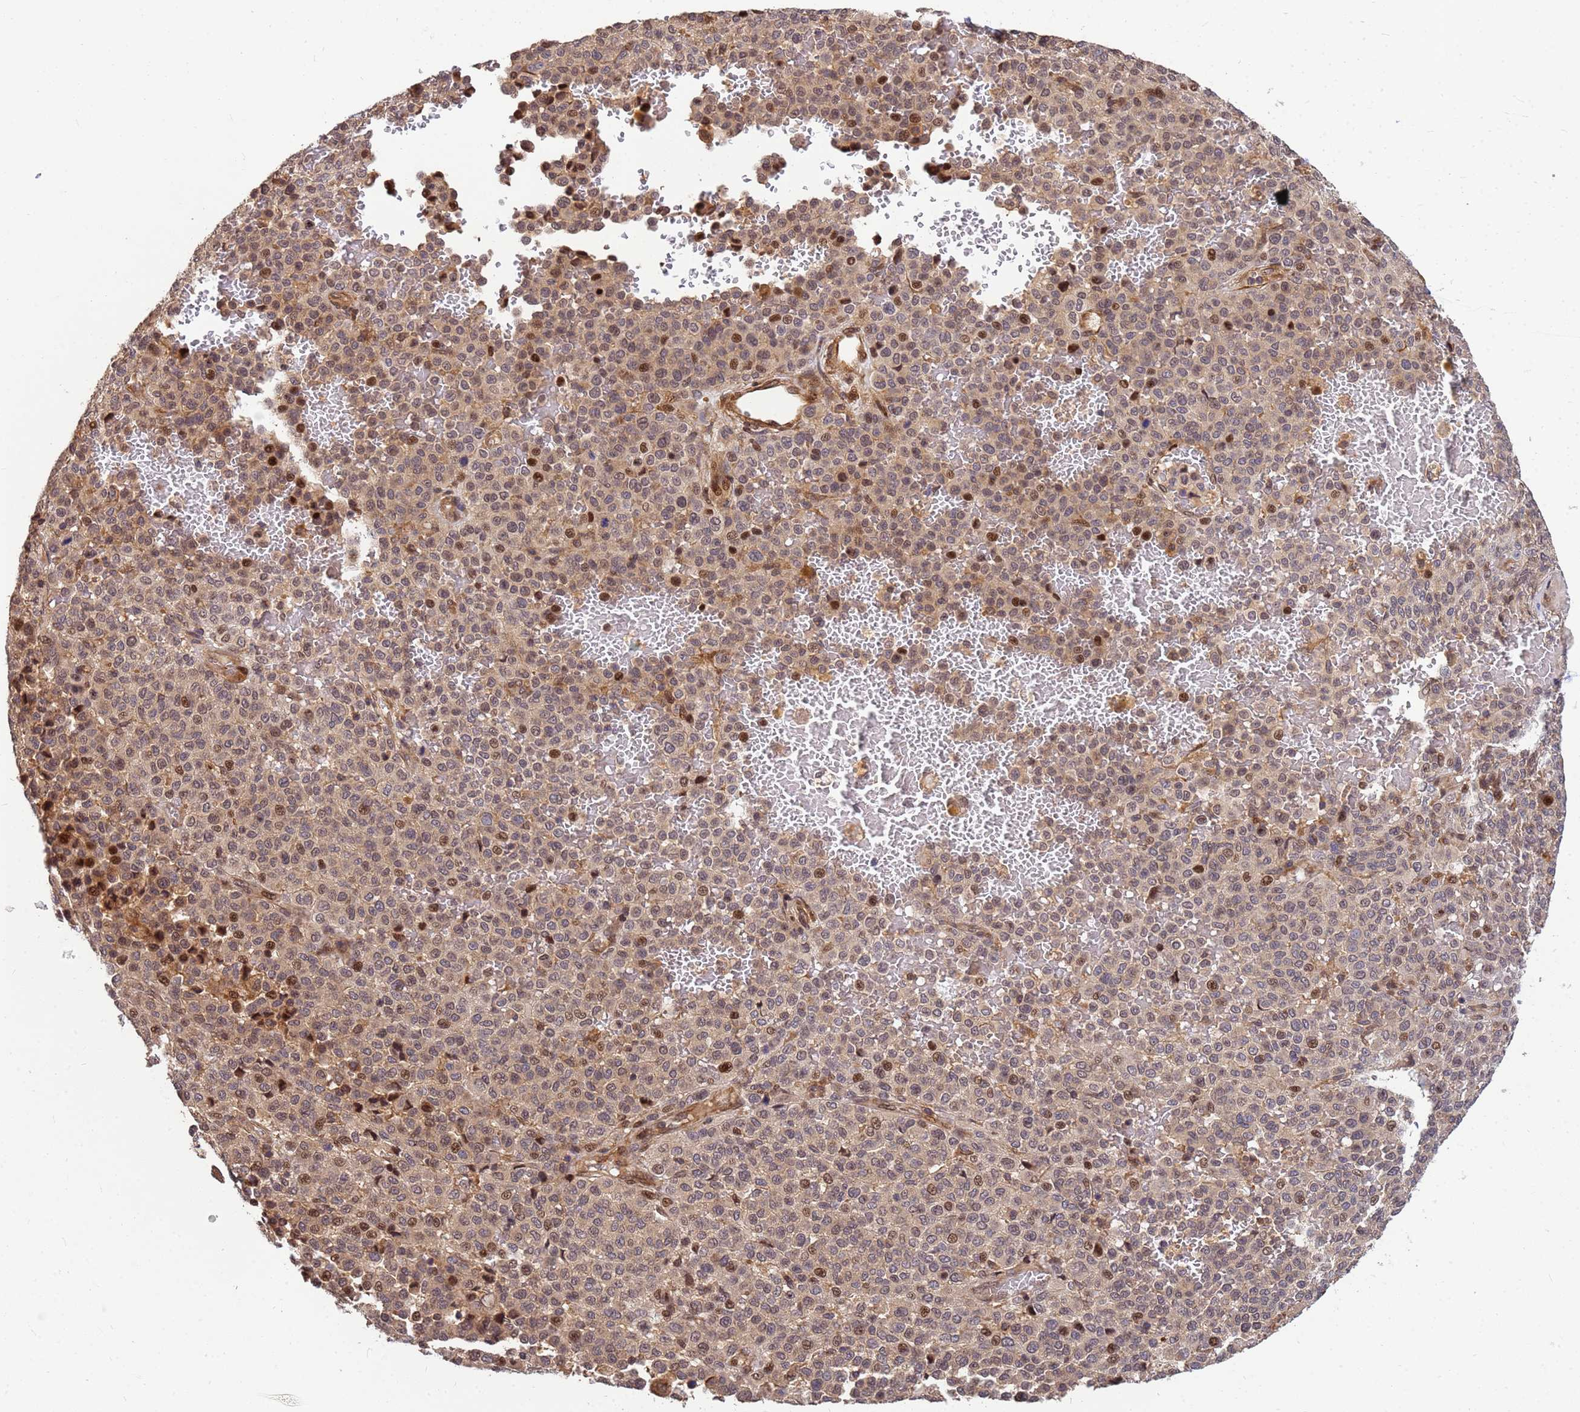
{"staining": {"intensity": "weak", "quantity": ">75%", "location": "cytoplasmic/membranous,nuclear"}, "tissue": "melanoma", "cell_type": "Tumor cells", "image_type": "cancer", "snomed": [{"axis": "morphology", "description": "Malignant melanoma, Metastatic site"}, {"axis": "topography", "description": "Pancreas"}], "caption": "A high-resolution histopathology image shows immunohistochemistry (IHC) staining of malignant melanoma (metastatic site), which demonstrates weak cytoplasmic/membranous and nuclear positivity in approximately >75% of tumor cells.", "gene": "DUS4L", "patient": {"sex": "female", "age": 30}}